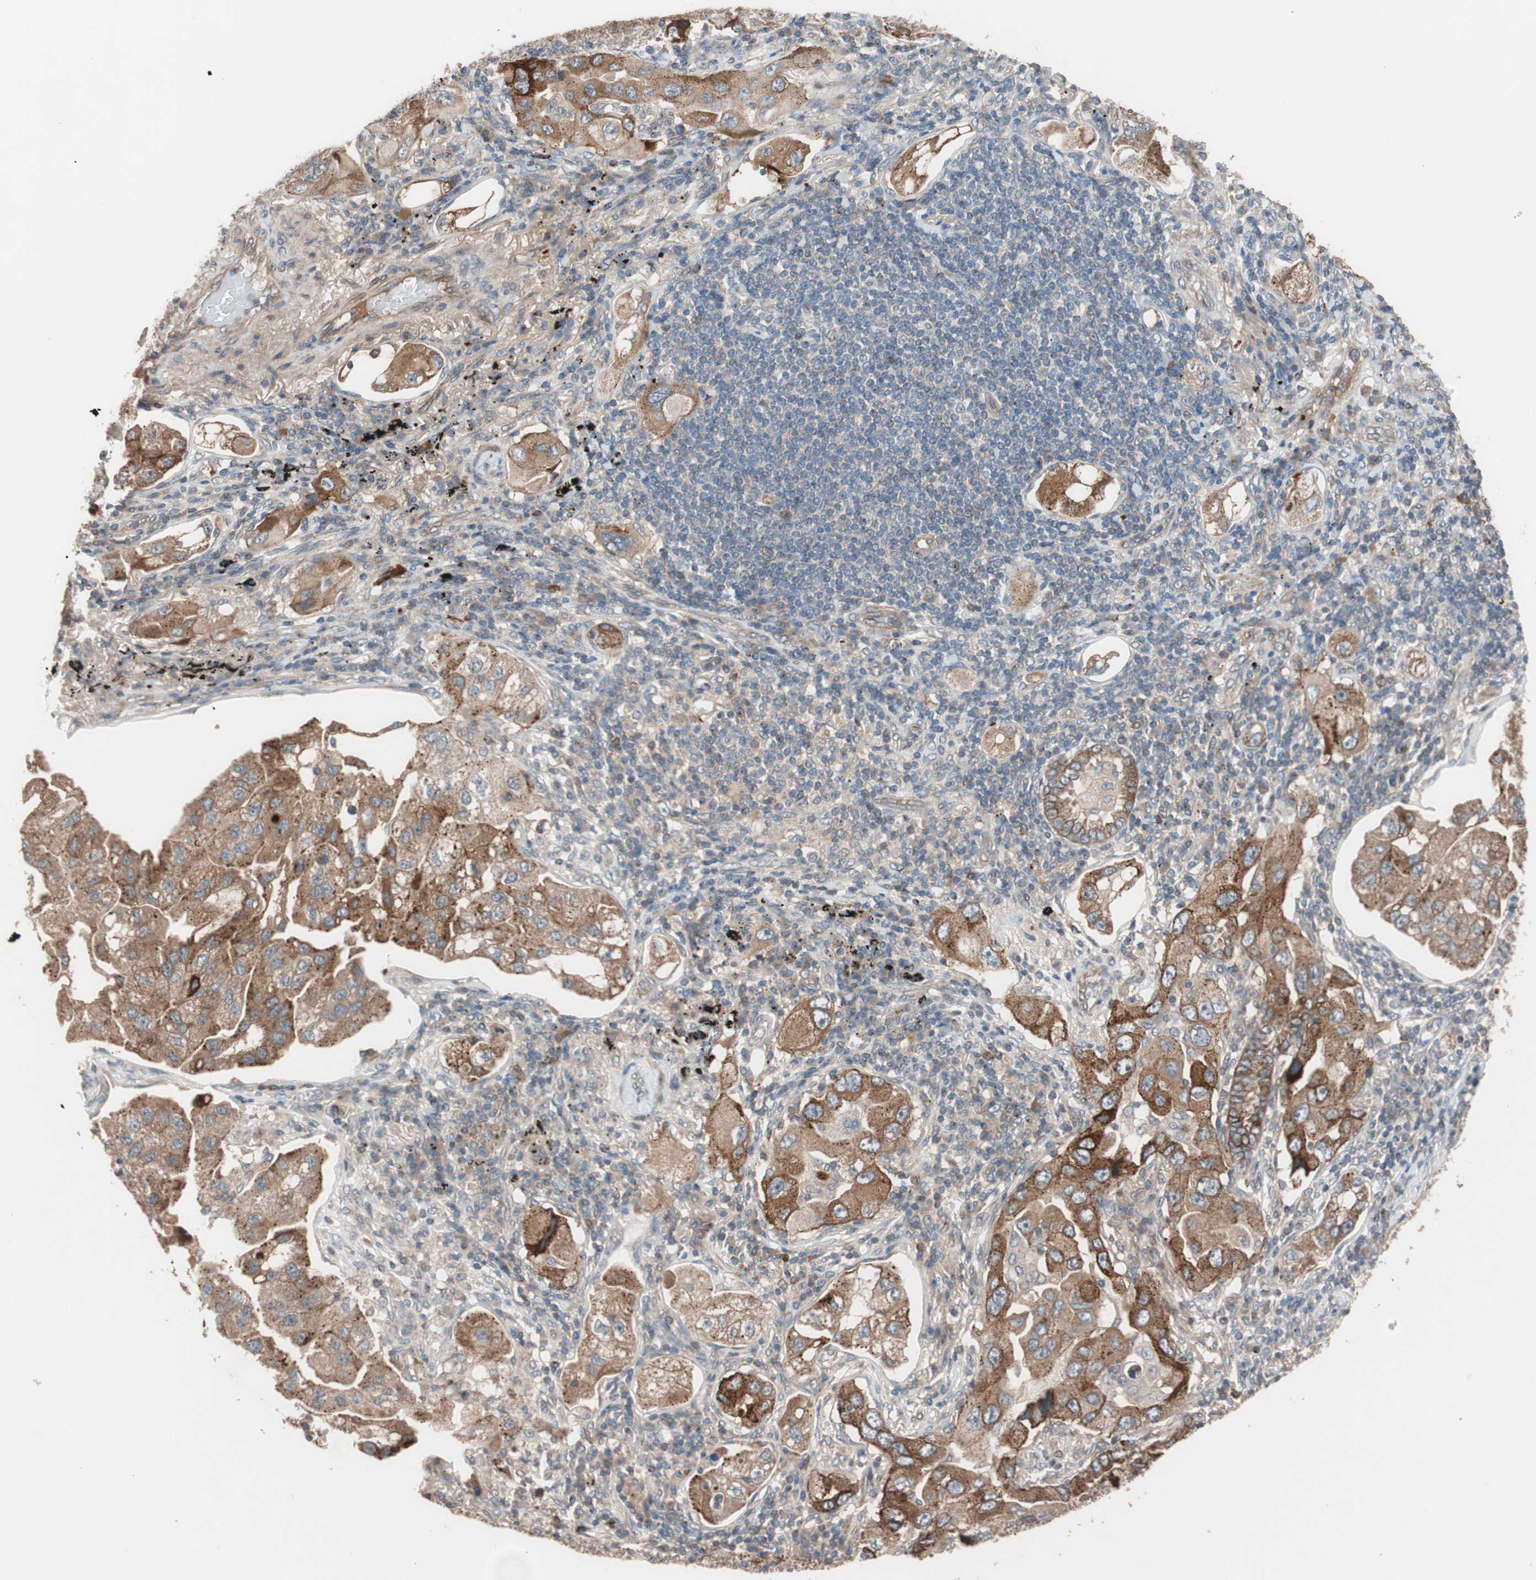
{"staining": {"intensity": "strong", "quantity": ">75%", "location": "cytoplasmic/membranous"}, "tissue": "lung cancer", "cell_type": "Tumor cells", "image_type": "cancer", "snomed": [{"axis": "morphology", "description": "Adenocarcinoma, NOS"}, {"axis": "topography", "description": "Lung"}], "caption": "Immunohistochemistry (IHC) micrograph of human lung adenocarcinoma stained for a protein (brown), which reveals high levels of strong cytoplasmic/membranous expression in about >75% of tumor cells.", "gene": "SDC4", "patient": {"sex": "female", "age": 65}}